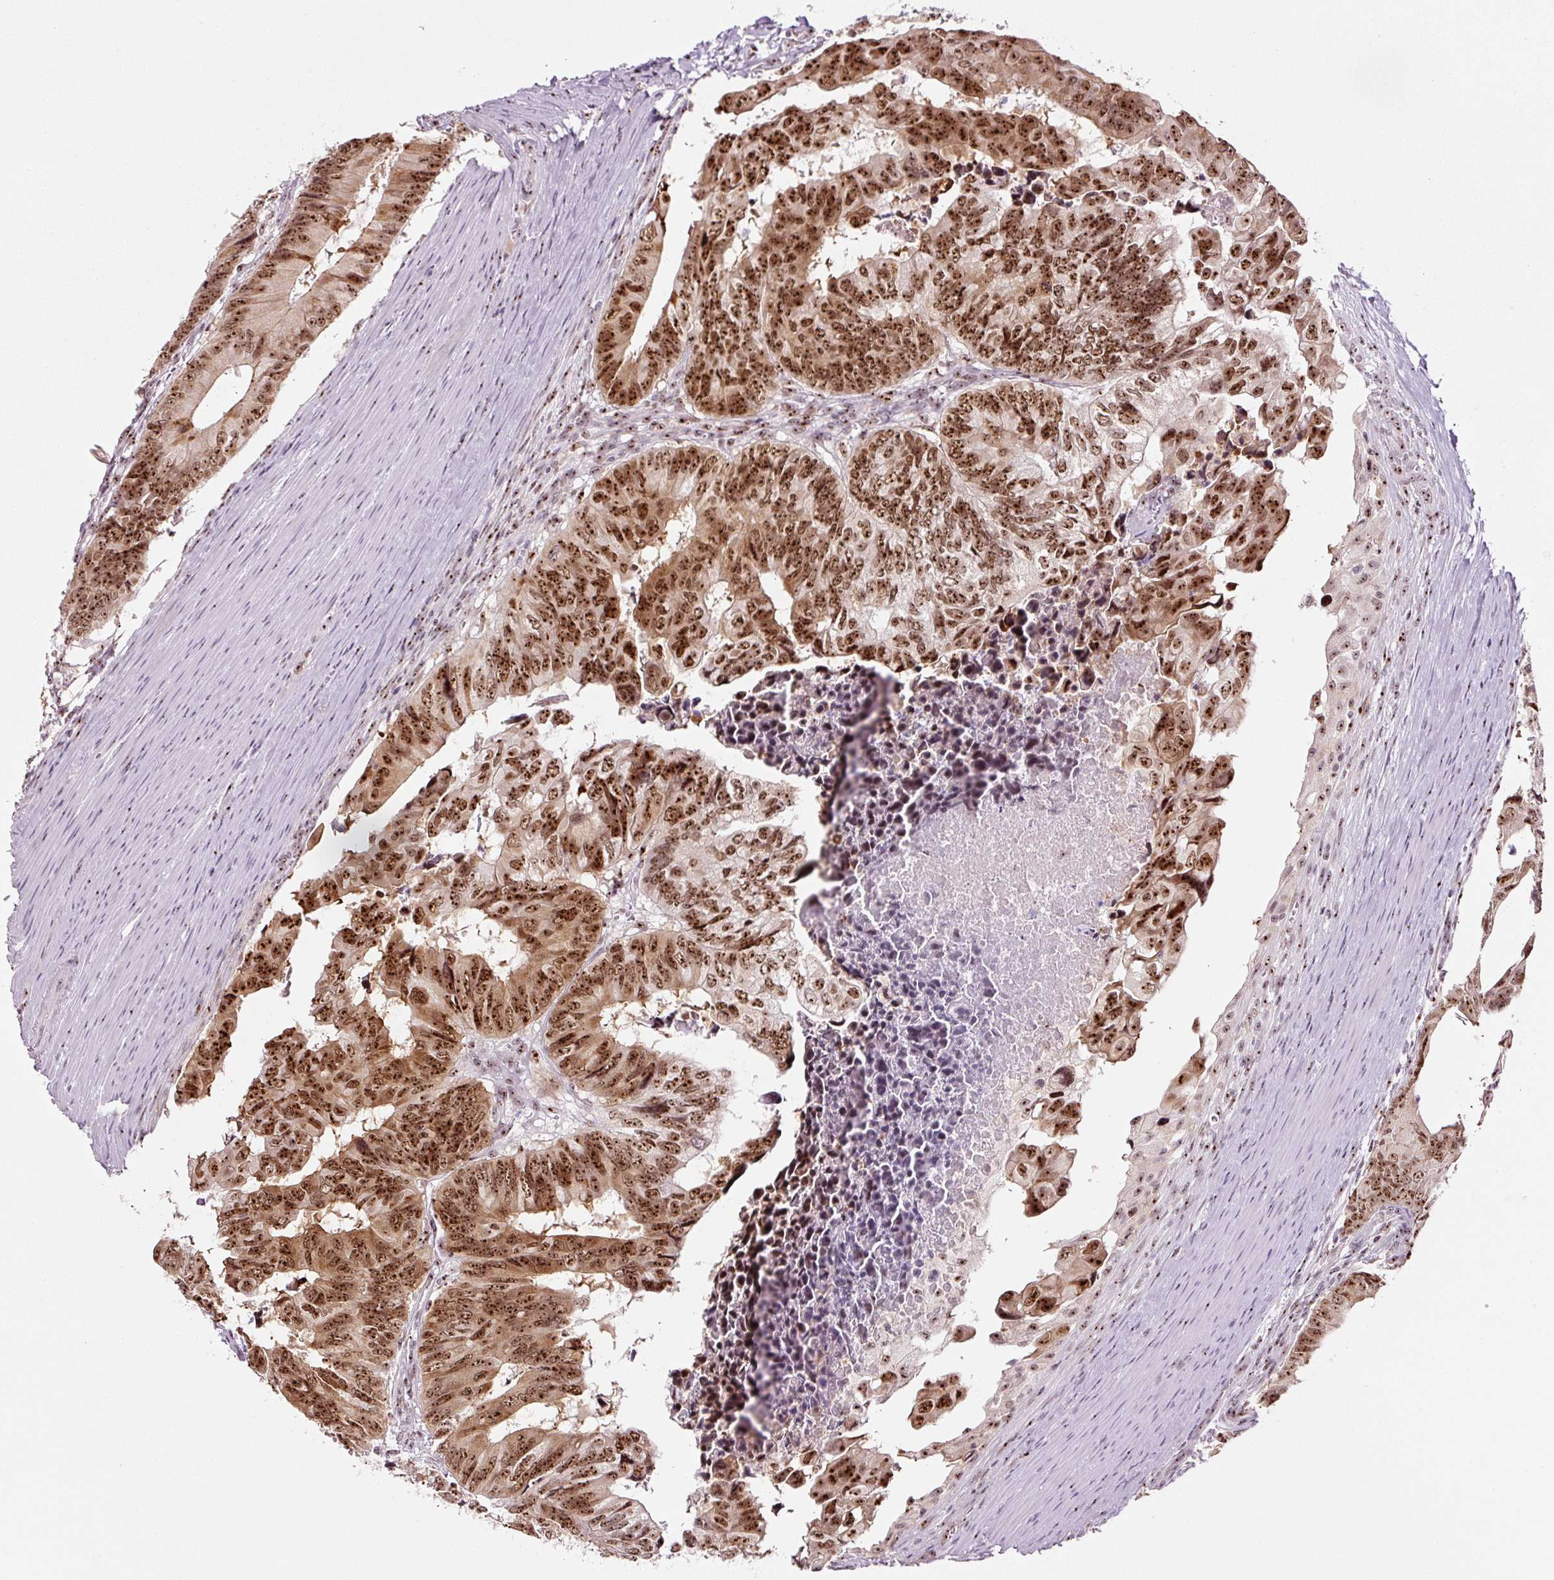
{"staining": {"intensity": "strong", "quantity": ">75%", "location": "nuclear"}, "tissue": "colorectal cancer", "cell_type": "Tumor cells", "image_type": "cancer", "snomed": [{"axis": "morphology", "description": "Adenocarcinoma, NOS"}, {"axis": "topography", "description": "Colon"}], "caption": "This is an image of immunohistochemistry staining of colorectal adenocarcinoma, which shows strong staining in the nuclear of tumor cells.", "gene": "GNL3", "patient": {"sex": "male", "age": 85}}